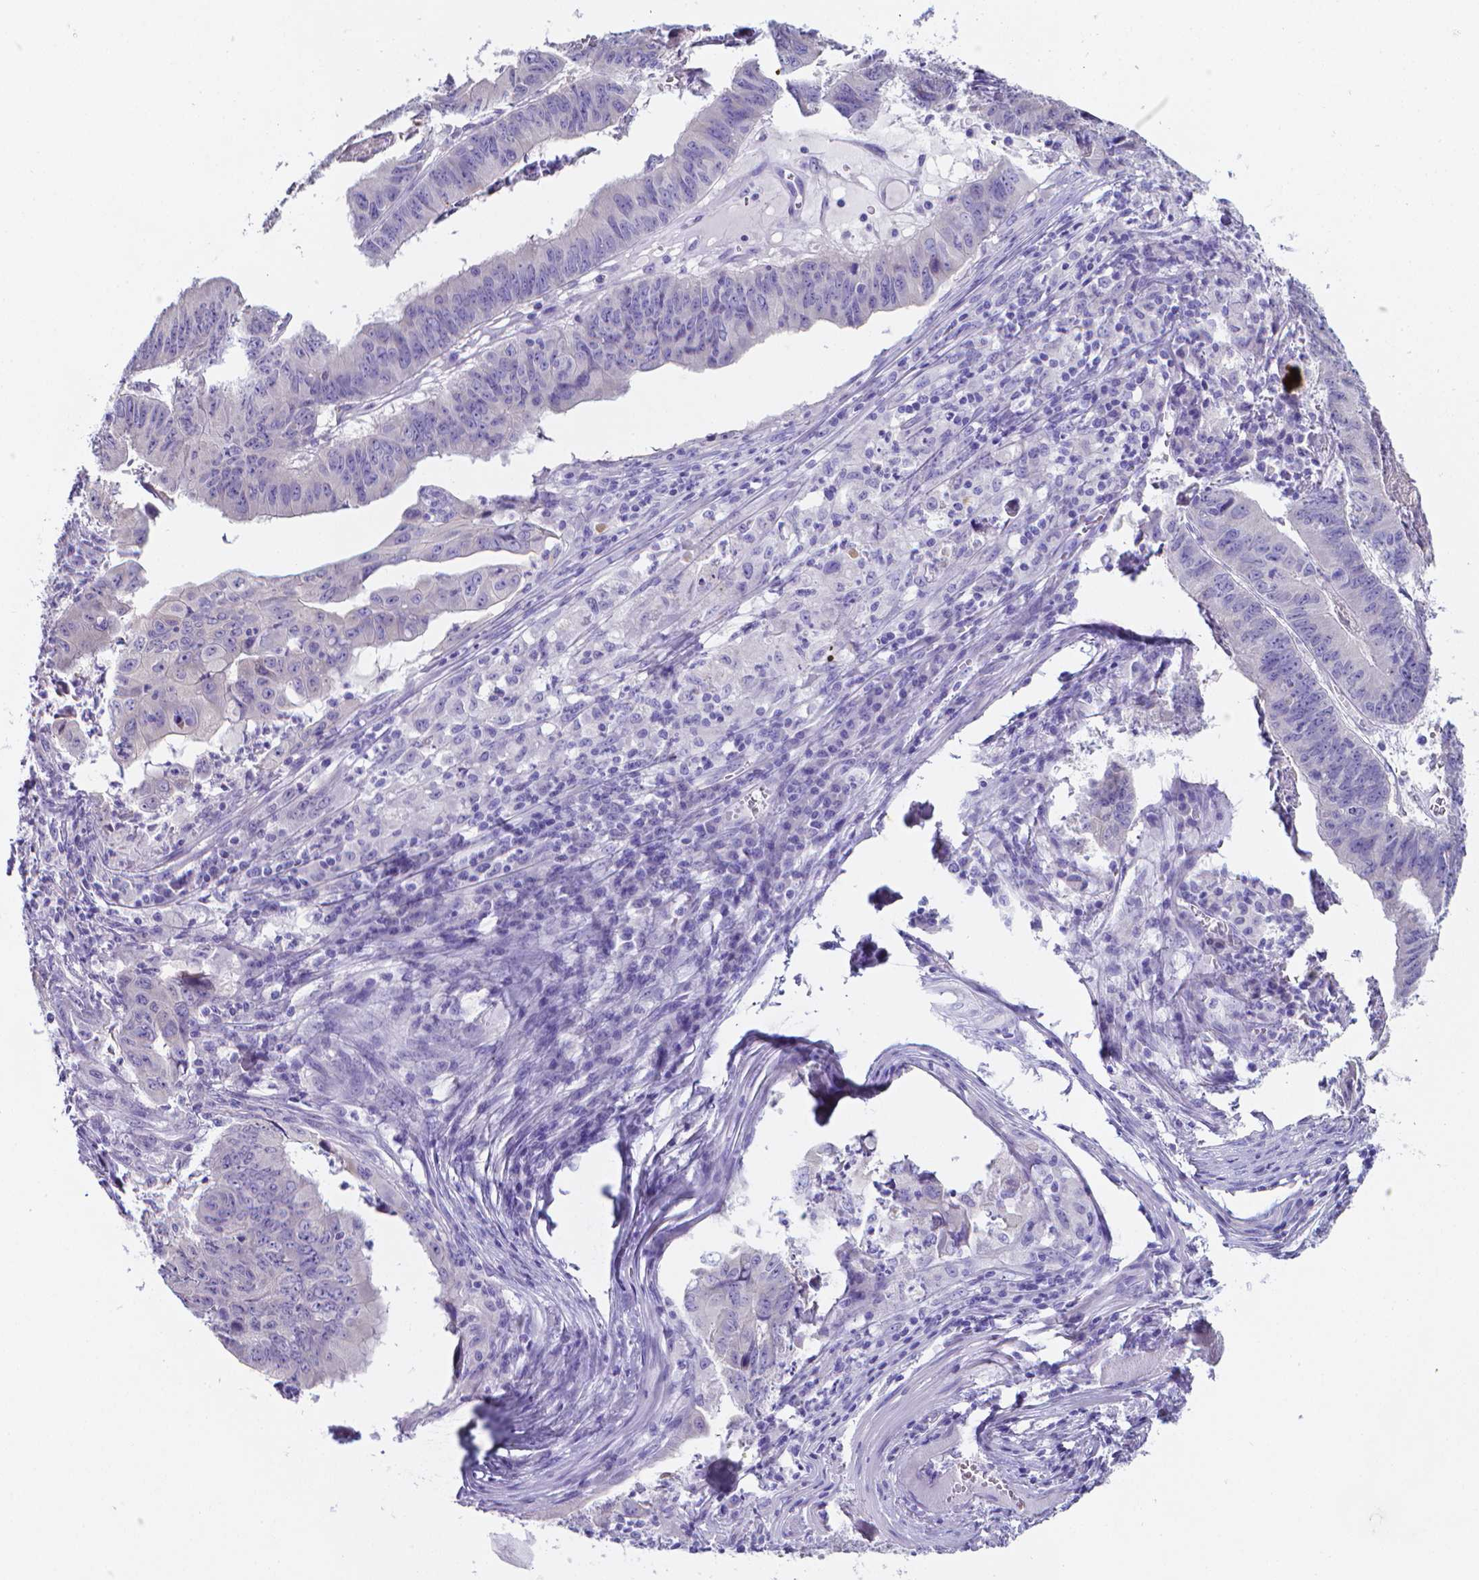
{"staining": {"intensity": "negative", "quantity": "none", "location": "none"}, "tissue": "stomach cancer", "cell_type": "Tumor cells", "image_type": "cancer", "snomed": [{"axis": "morphology", "description": "Adenocarcinoma, NOS"}, {"axis": "topography", "description": "Stomach, lower"}], "caption": "The micrograph reveals no significant expression in tumor cells of stomach cancer. (DAB (3,3'-diaminobenzidine) immunohistochemistry (IHC) visualized using brightfield microscopy, high magnification).", "gene": "LRRC73", "patient": {"sex": "male", "age": 77}}